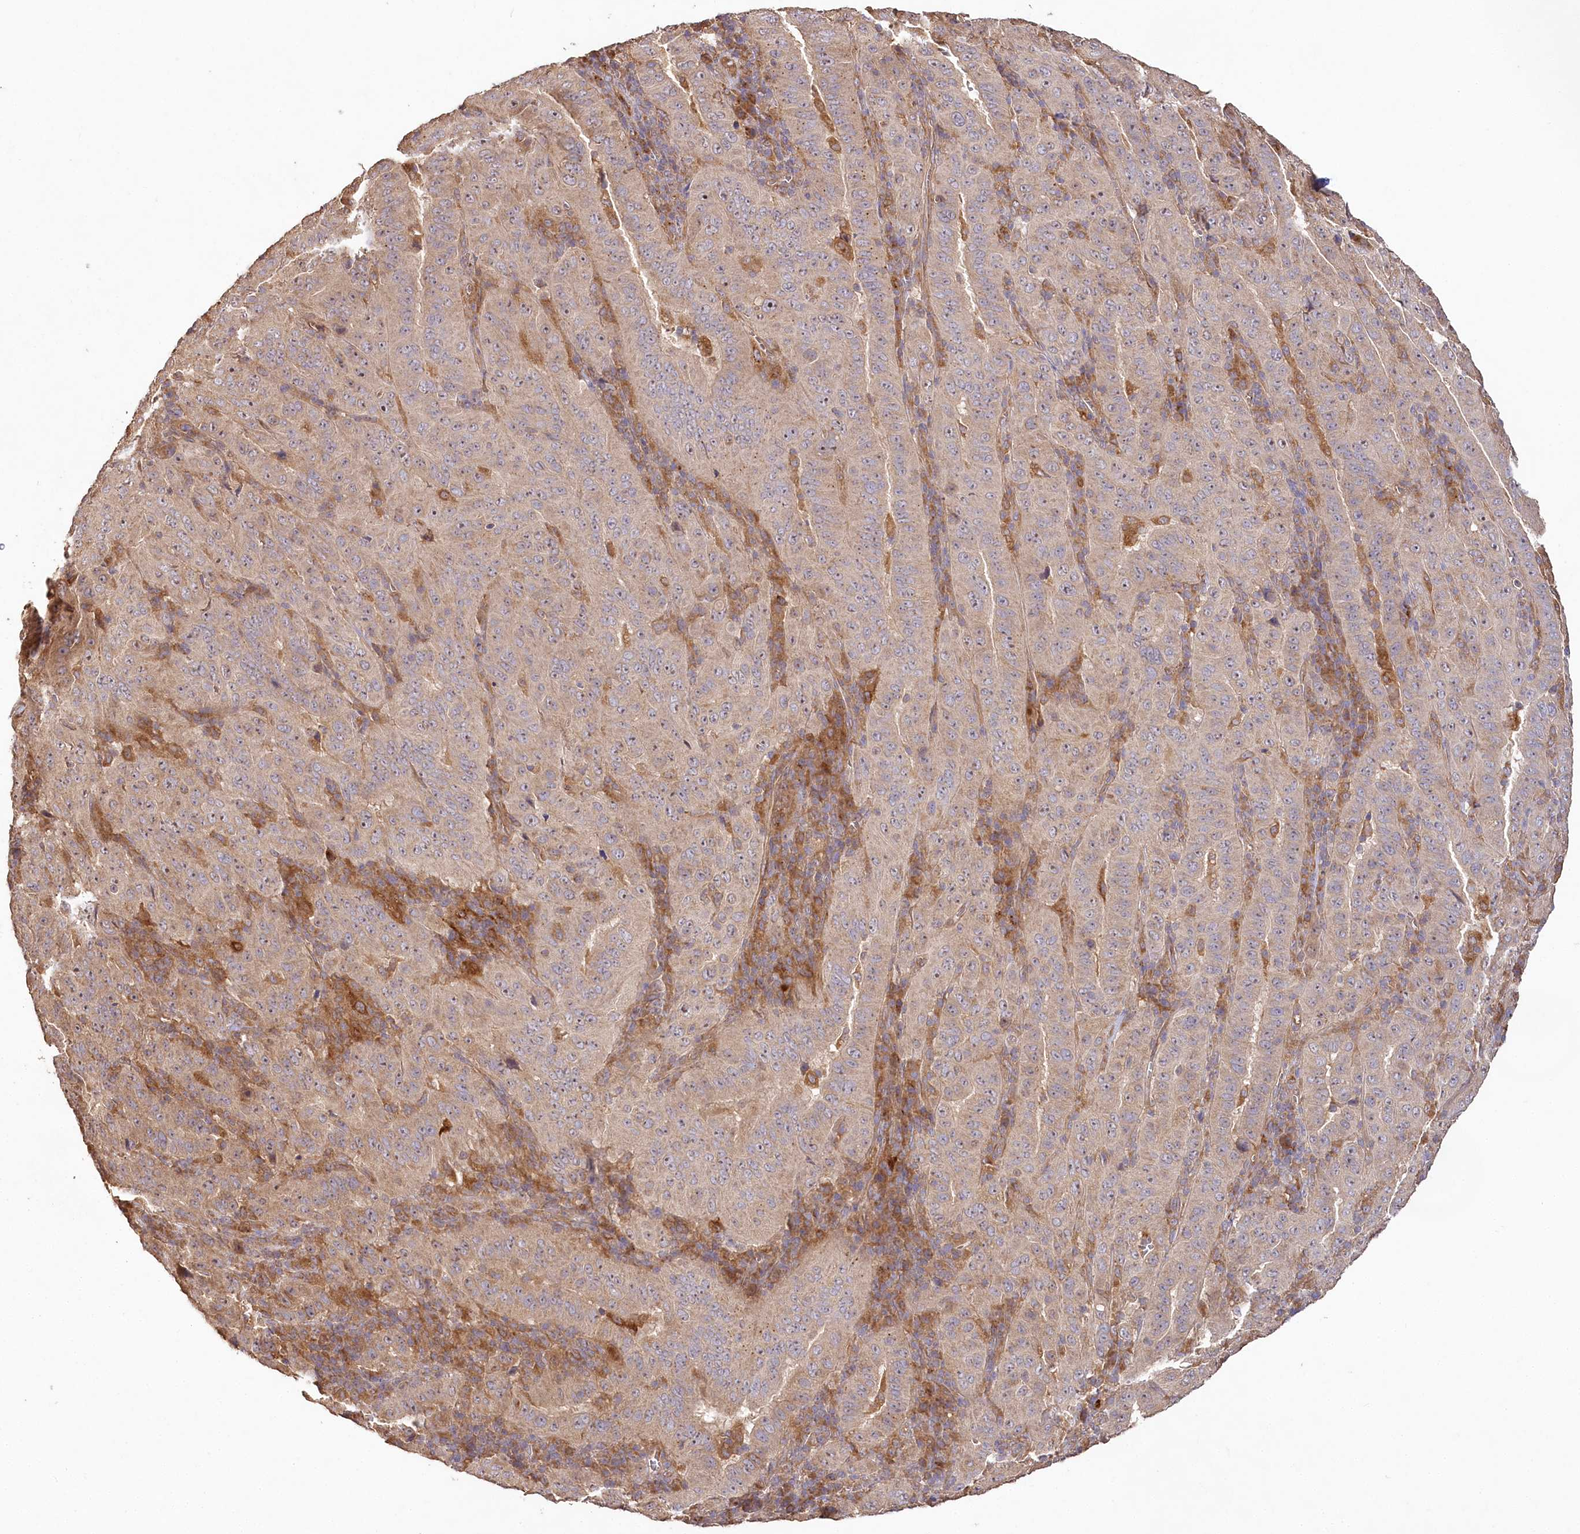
{"staining": {"intensity": "weak", "quantity": ">75%", "location": "cytoplasmic/membranous"}, "tissue": "pancreatic cancer", "cell_type": "Tumor cells", "image_type": "cancer", "snomed": [{"axis": "morphology", "description": "Adenocarcinoma, NOS"}, {"axis": "topography", "description": "Pancreas"}], "caption": "Approximately >75% of tumor cells in human pancreatic adenocarcinoma show weak cytoplasmic/membranous protein expression as visualized by brown immunohistochemical staining.", "gene": "DMXL1", "patient": {"sex": "male", "age": 63}}